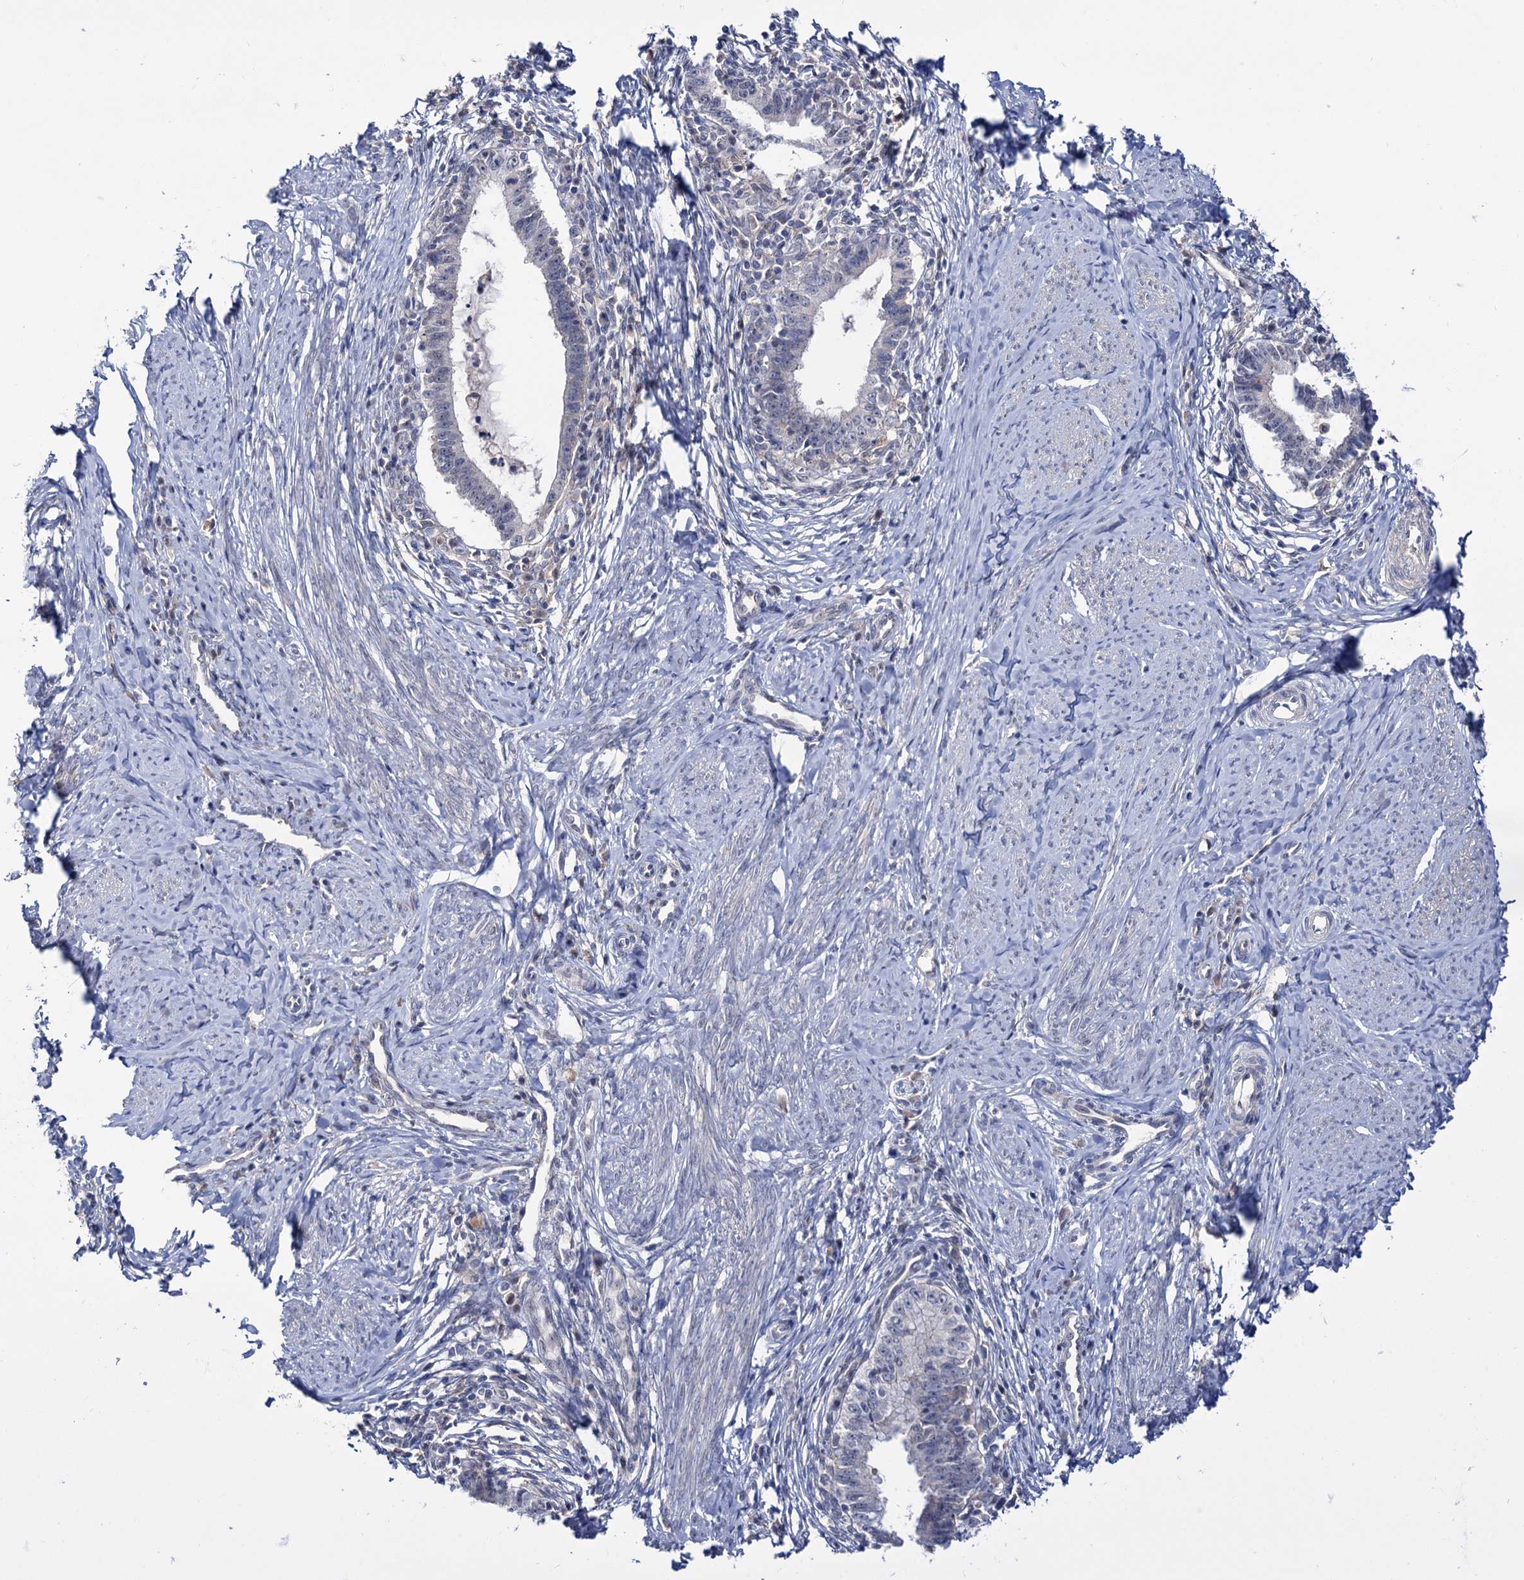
{"staining": {"intensity": "negative", "quantity": "none", "location": "none"}, "tissue": "cervical cancer", "cell_type": "Tumor cells", "image_type": "cancer", "snomed": [{"axis": "morphology", "description": "Adenocarcinoma, NOS"}, {"axis": "topography", "description": "Cervix"}], "caption": "High magnification brightfield microscopy of adenocarcinoma (cervical) stained with DAB (brown) and counterstained with hematoxylin (blue): tumor cells show no significant staining.", "gene": "NEK10", "patient": {"sex": "female", "age": 36}}